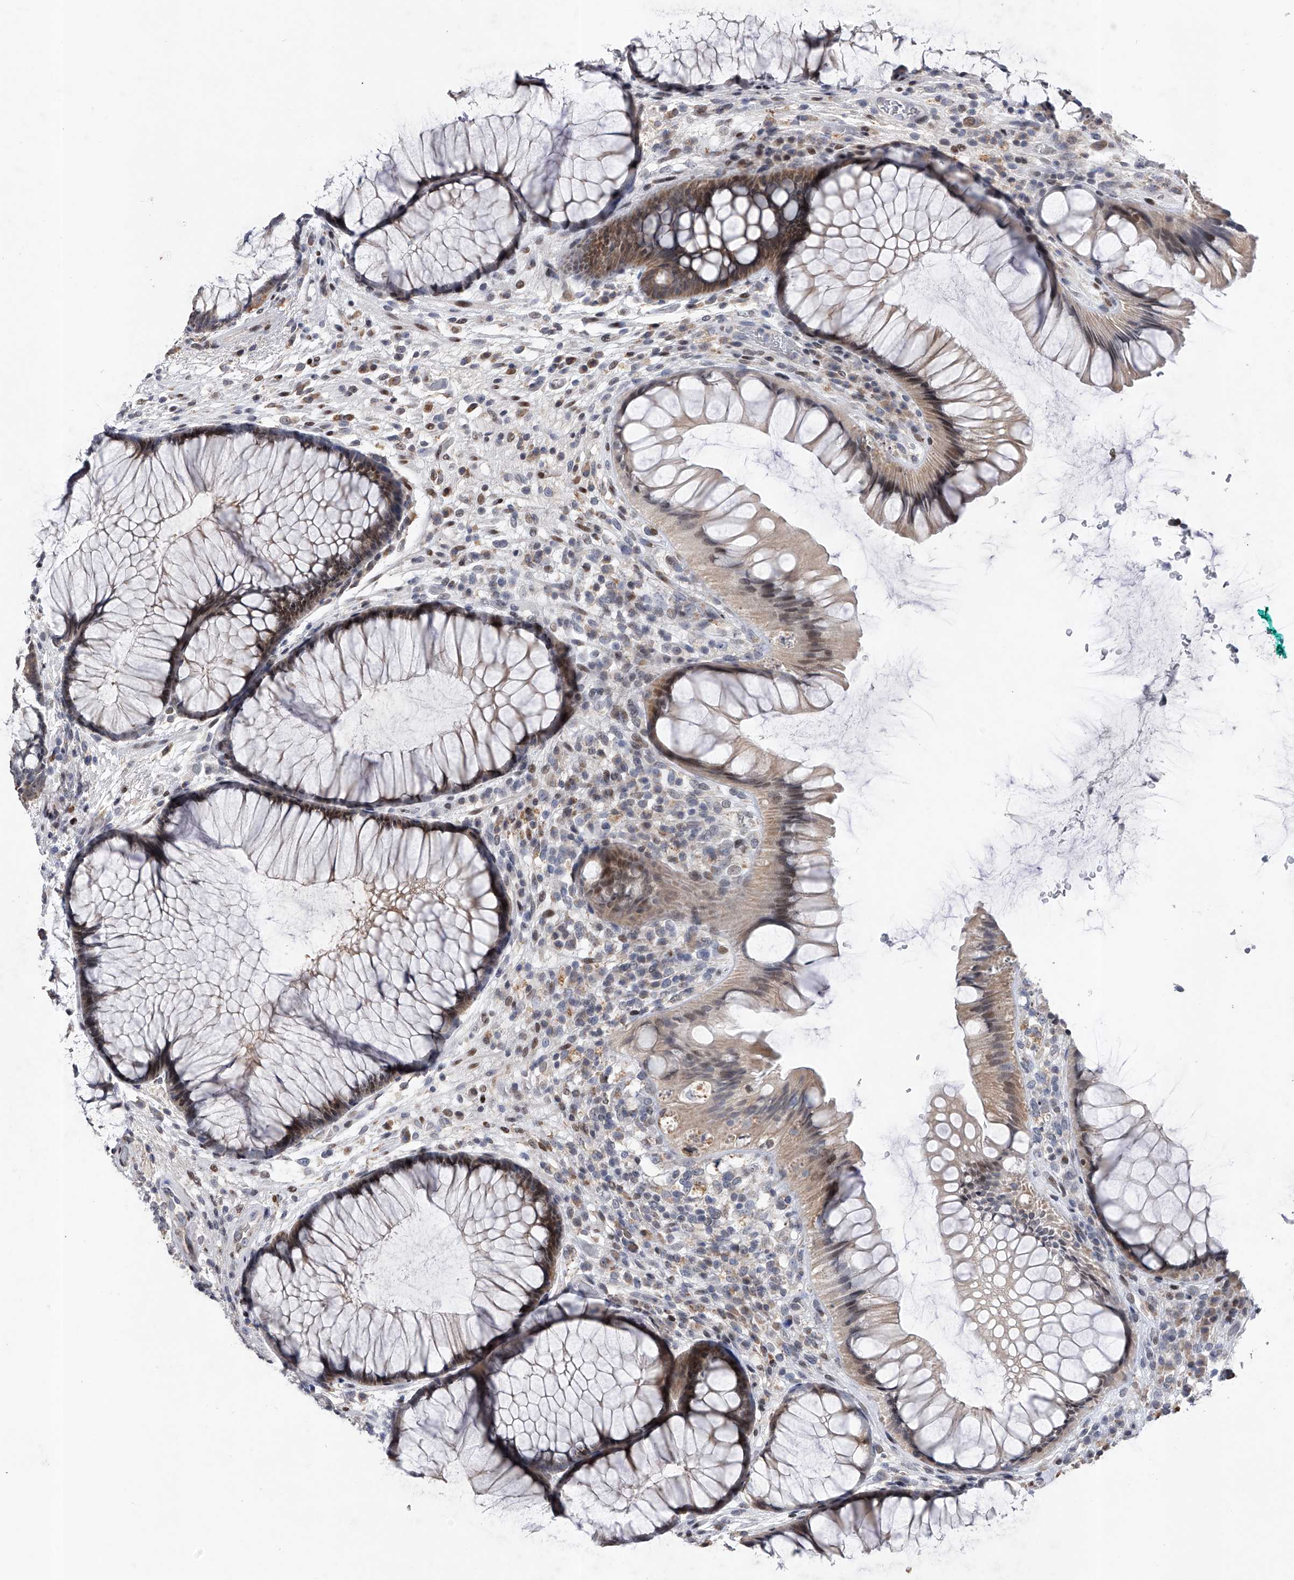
{"staining": {"intensity": "weak", "quantity": "25%-75%", "location": "cytoplasmic/membranous,nuclear"}, "tissue": "rectum", "cell_type": "Glandular cells", "image_type": "normal", "snomed": [{"axis": "morphology", "description": "Normal tissue, NOS"}, {"axis": "topography", "description": "Rectum"}], "caption": "Protein staining shows weak cytoplasmic/membranous,nuclear positivity in approximately 25%-75% of glandular cells in unremarkable rectum.", "gene": "RWDD2A", "patient": {"sex": "male", "age": 51}}